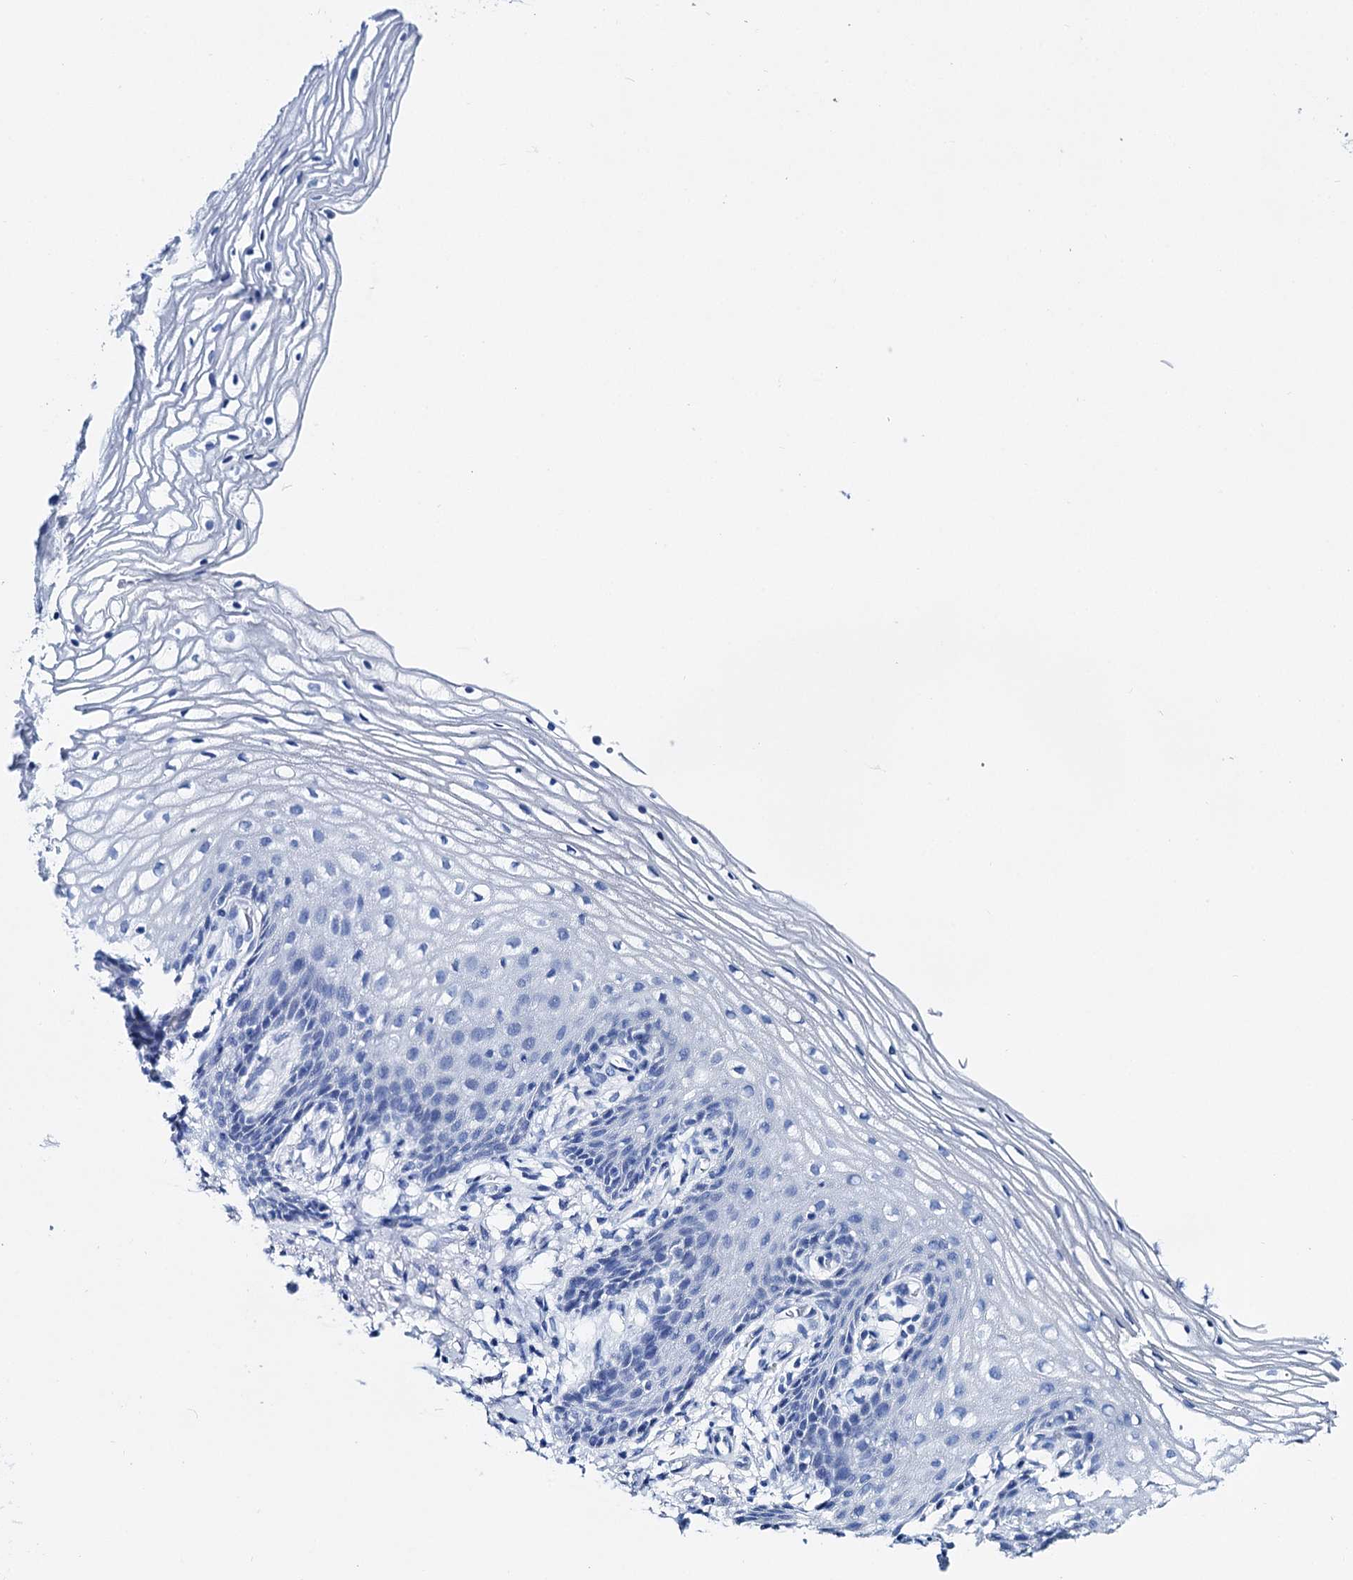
{"staining": {"intensity": "negative", "quantity": "none", "location": "none"}, "tissue": "vagina", "cell_type": "Squamous epithelial cells", "image_type": "normal", "snomed": [{"axis": "morphology", "description": "Normal tissue, NOS"}, {"axis": "topography", "description": "Vagina"}], "caption": "Immunohistochemistry image of benign vagina: human vagina stained with DAB reveals no significant protein expression in squamous epithelial cells. (DAB immunohistochemistry (IHC) visualized using brightfield microscopy, high magnification).", "gene": "BRINP1", "patient": {"sex": "female", "age": 60}}